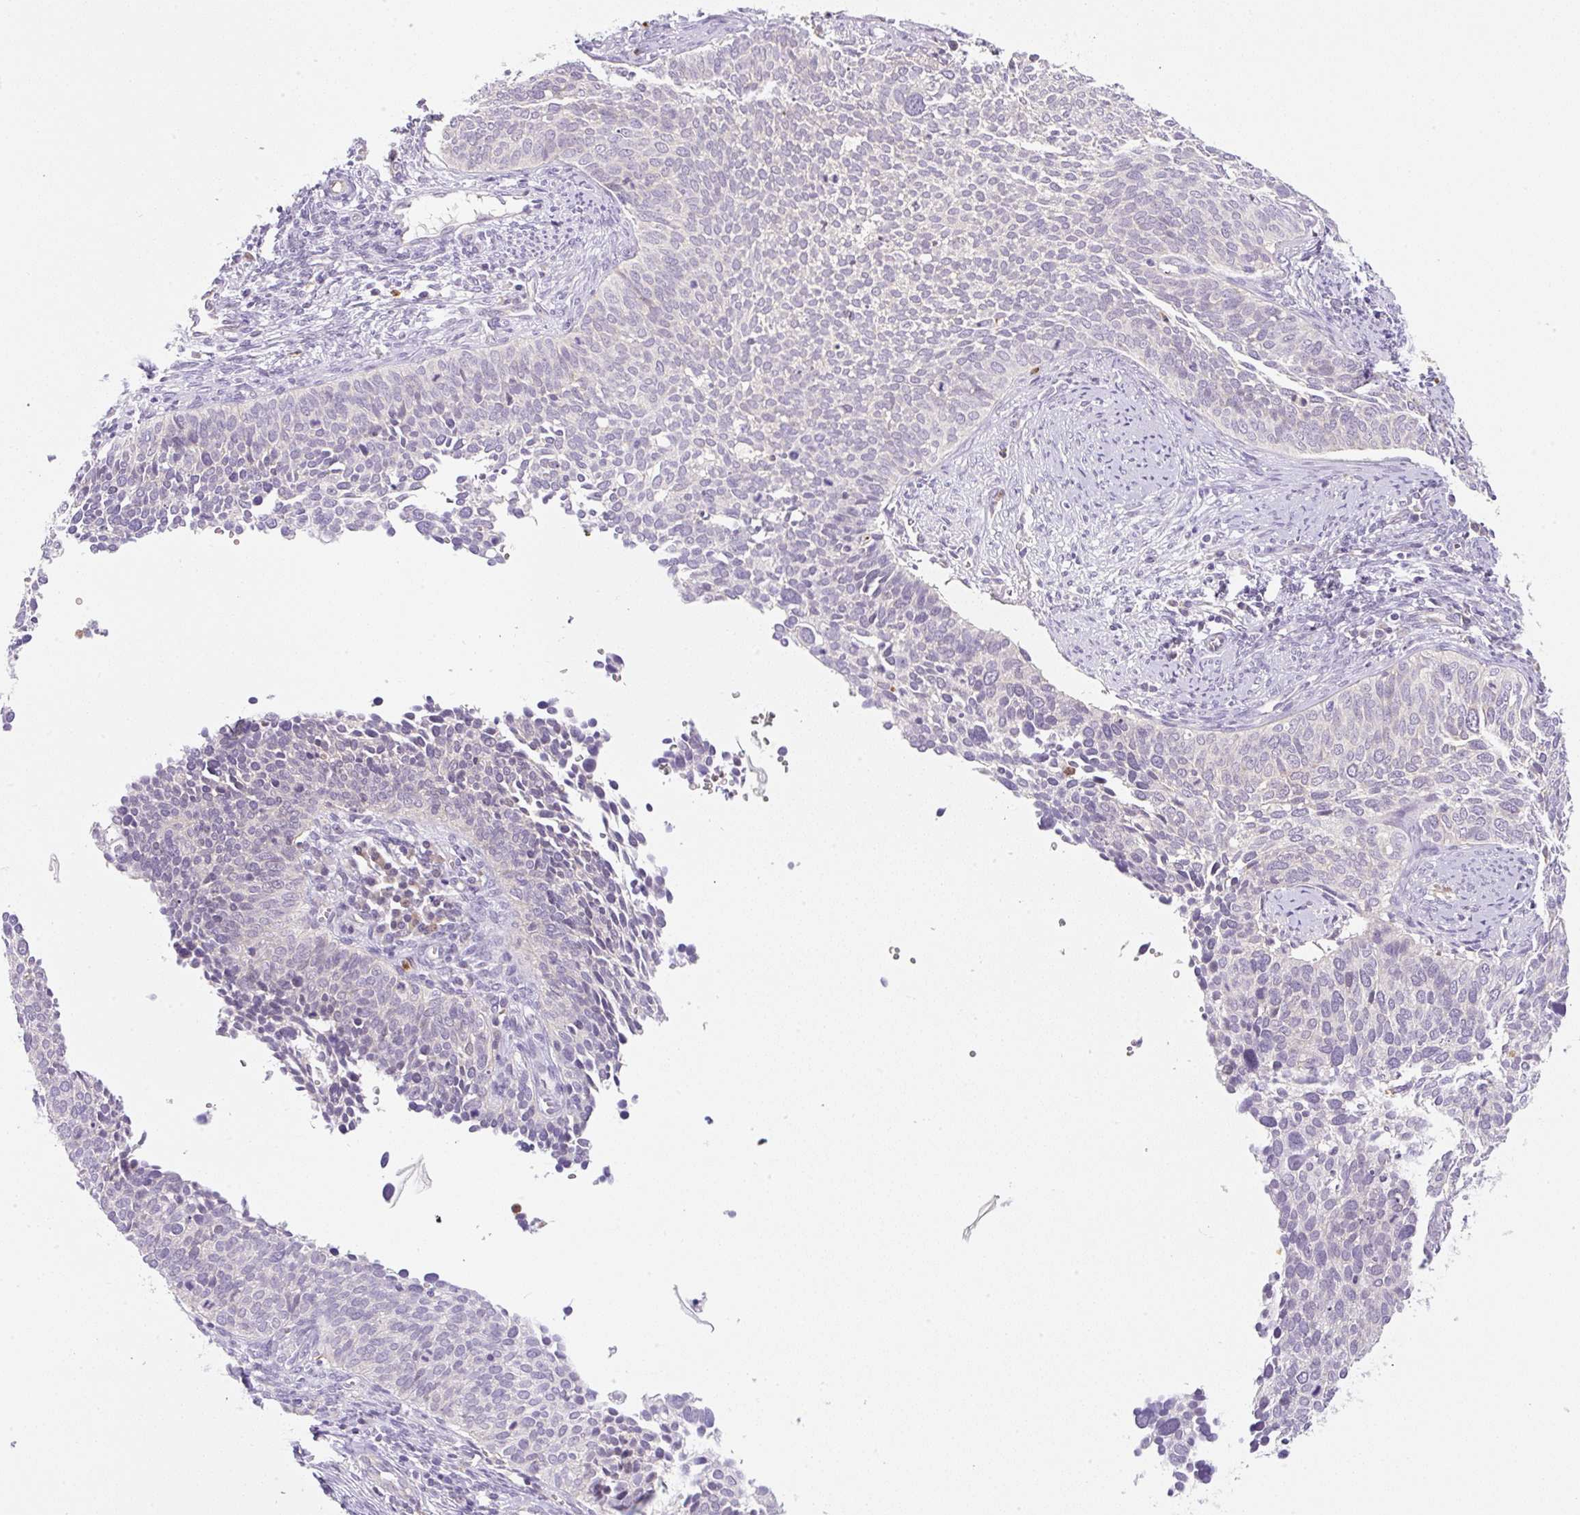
{"staining": {"intensity": "negative", "quantity": "none", "location": "none"}, "tissue": "cervical cancer", "cell_type": "Tumor cells", "image_type": "cancer", "snomed": [{"axis": "morphology", "description": "Squamous cell carcinoma, NOS"}, {"axis": "topography", "description": "Cervix"}], "caption": "The immunohistochemistry image has no significant staining in tumor cells of cervical squamous cell carcinoma tissue.", "gene": "OMA1", "patient": {"sex": "female", "age": 34}}